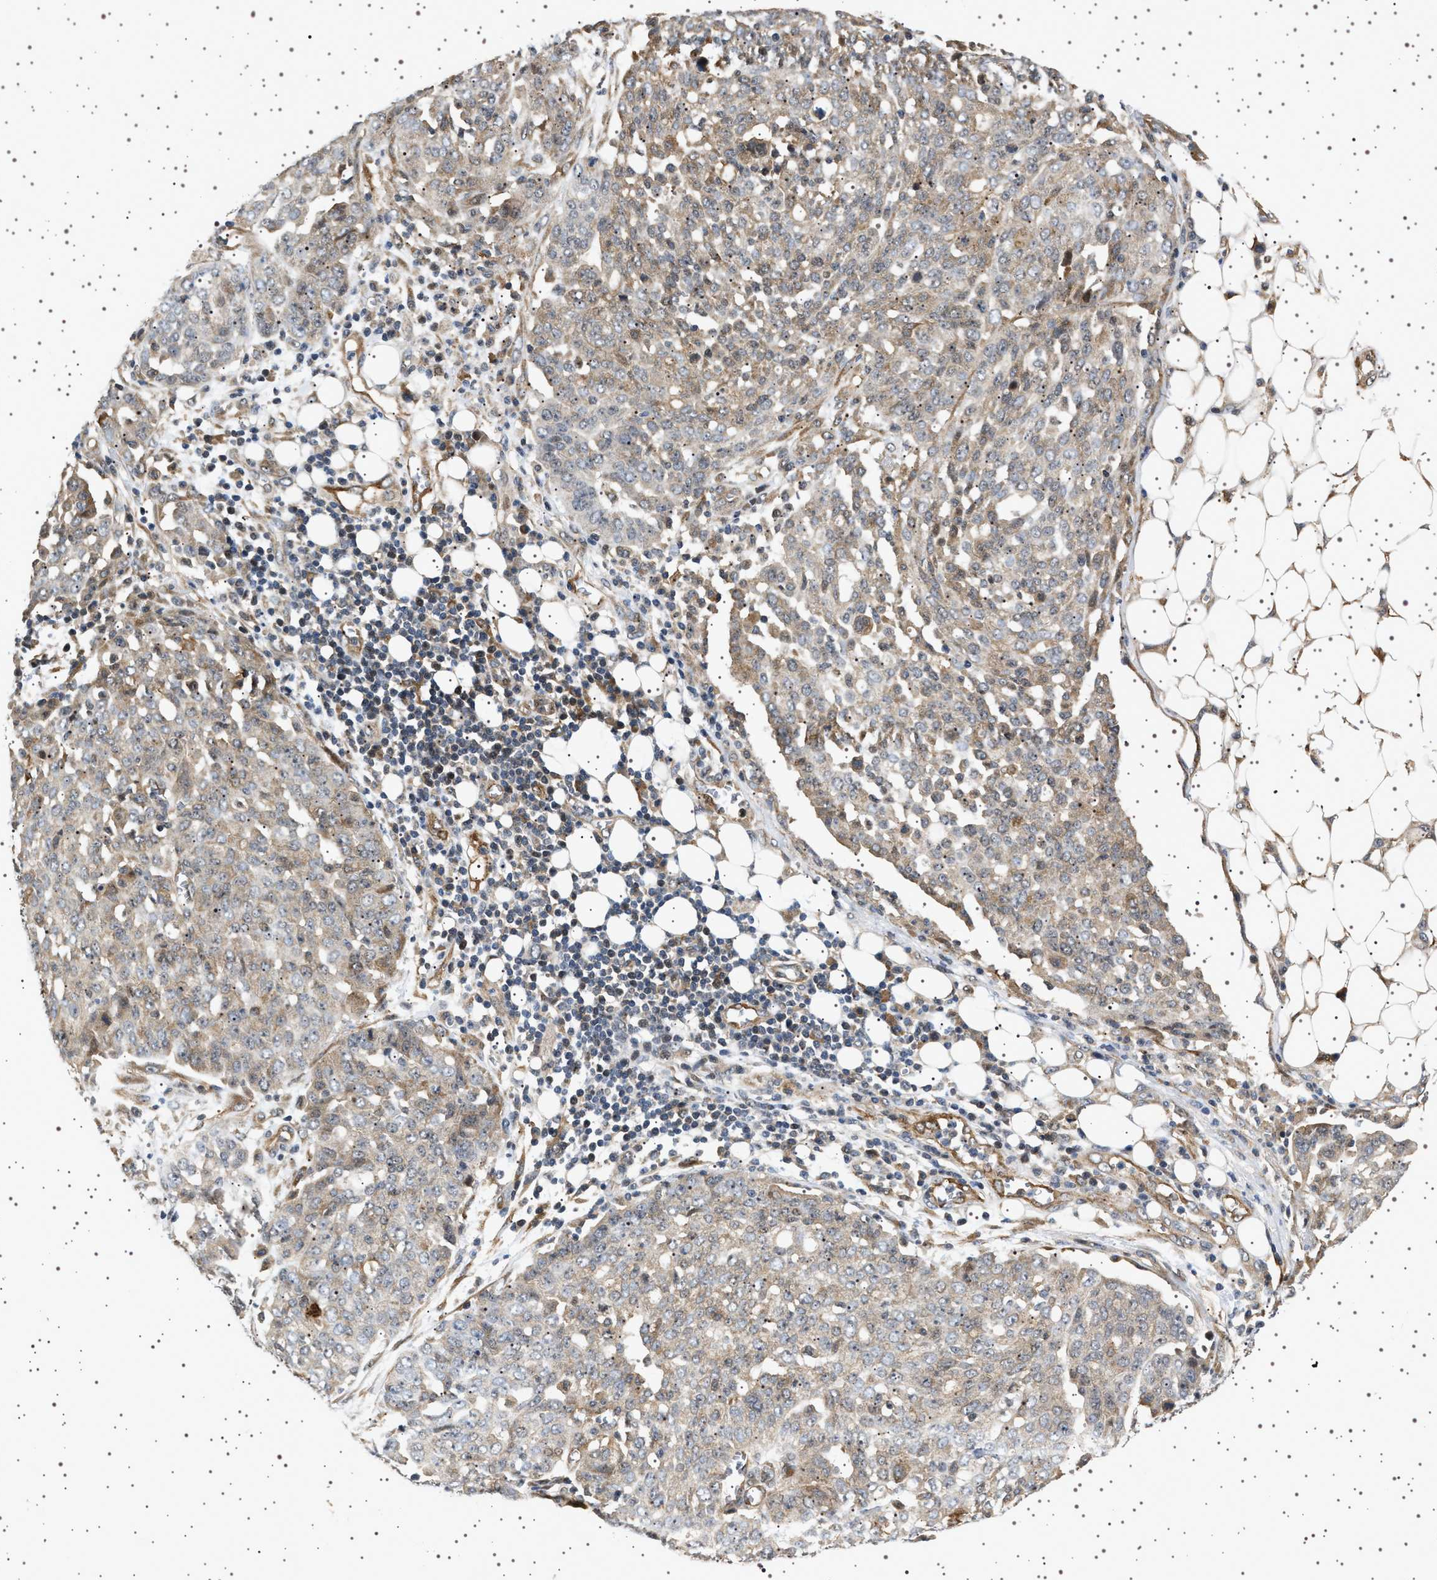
{"staining": {"intensity": "weak", "quantity": ">75%", "location": "cytoplasmic/membranous"}, "tissue": "ovarian cancer", "cell_type": "Tumor cells", "image_type": "cancer", "snomed": [{"axis": "morphology", "description": "Cystadenocarcinoma, serous, NOS"}, {"axis": "topography", "description": "Soft tissue"}, {"axis": "topography", "description": "Ovary"}], "caption": "Immunohistochemical staining of human serous cystadenocarcinoma (ovarian) exhibits weak cytoplasmic/membranous protein positivity in approximately >75% of tumor cells. (IHC, brightfield microscopy, high magnification).", "gene": "BAG3", "patient": {"sex": "female", "age": 57}}